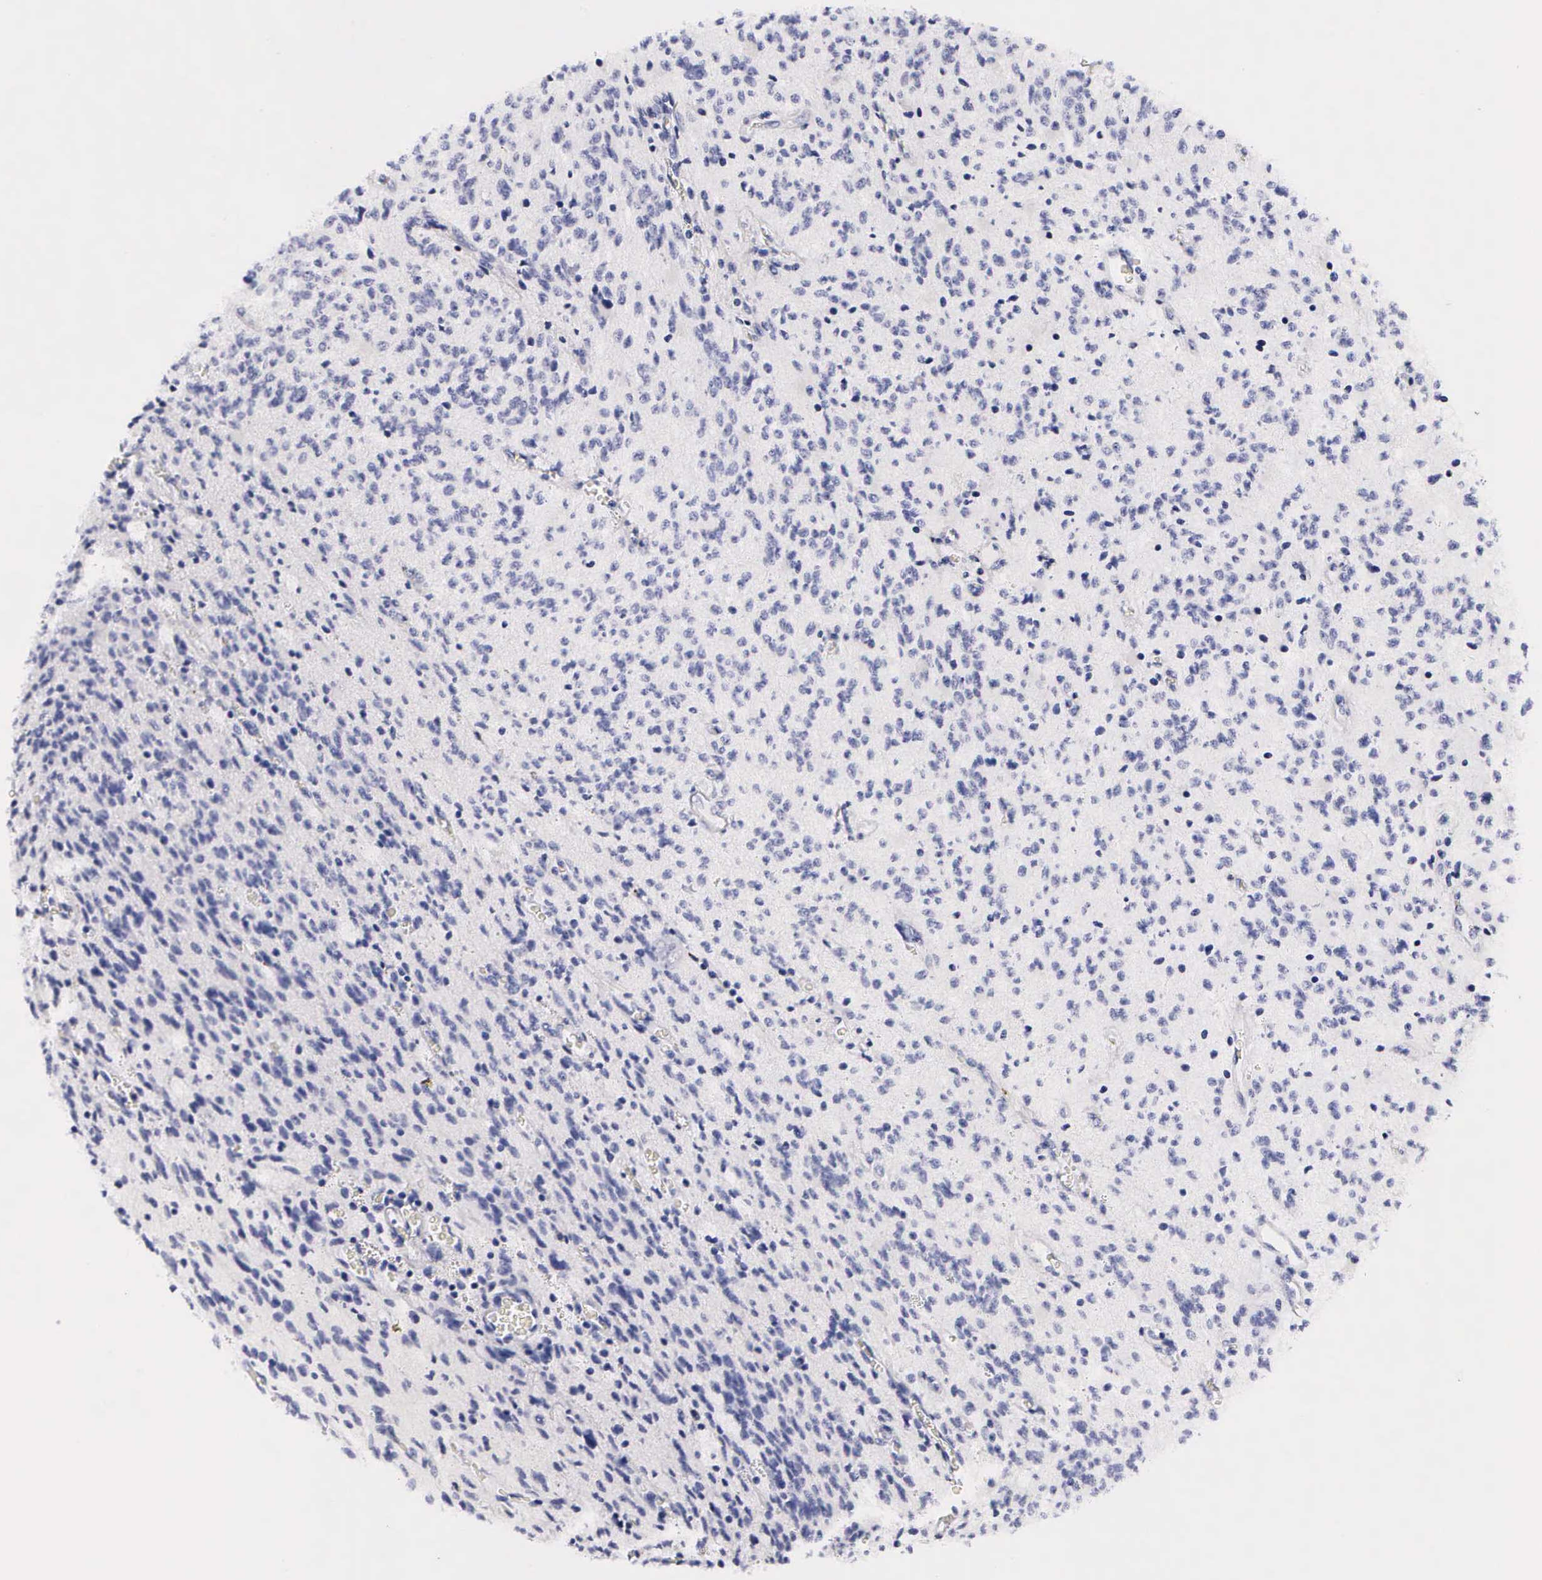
{"staining": {"intensity": "negative", "quantity": "none", "location": "none"}, "tissue": "glioma", "cell_type": "Tumor cells", "image_type": "cancer", "snomed": [{"axis": "morphology", "description": "Glioma, malignant, Low grade"}, {"axis": "topography", "description": "Brain"}], "caption": "Malignant low-grade glioma was stained to show a protein in brown. There is no significant staining in tumor cells.", "gene": "RNASE6", "patient": {"sex": "female", "age": 15}}